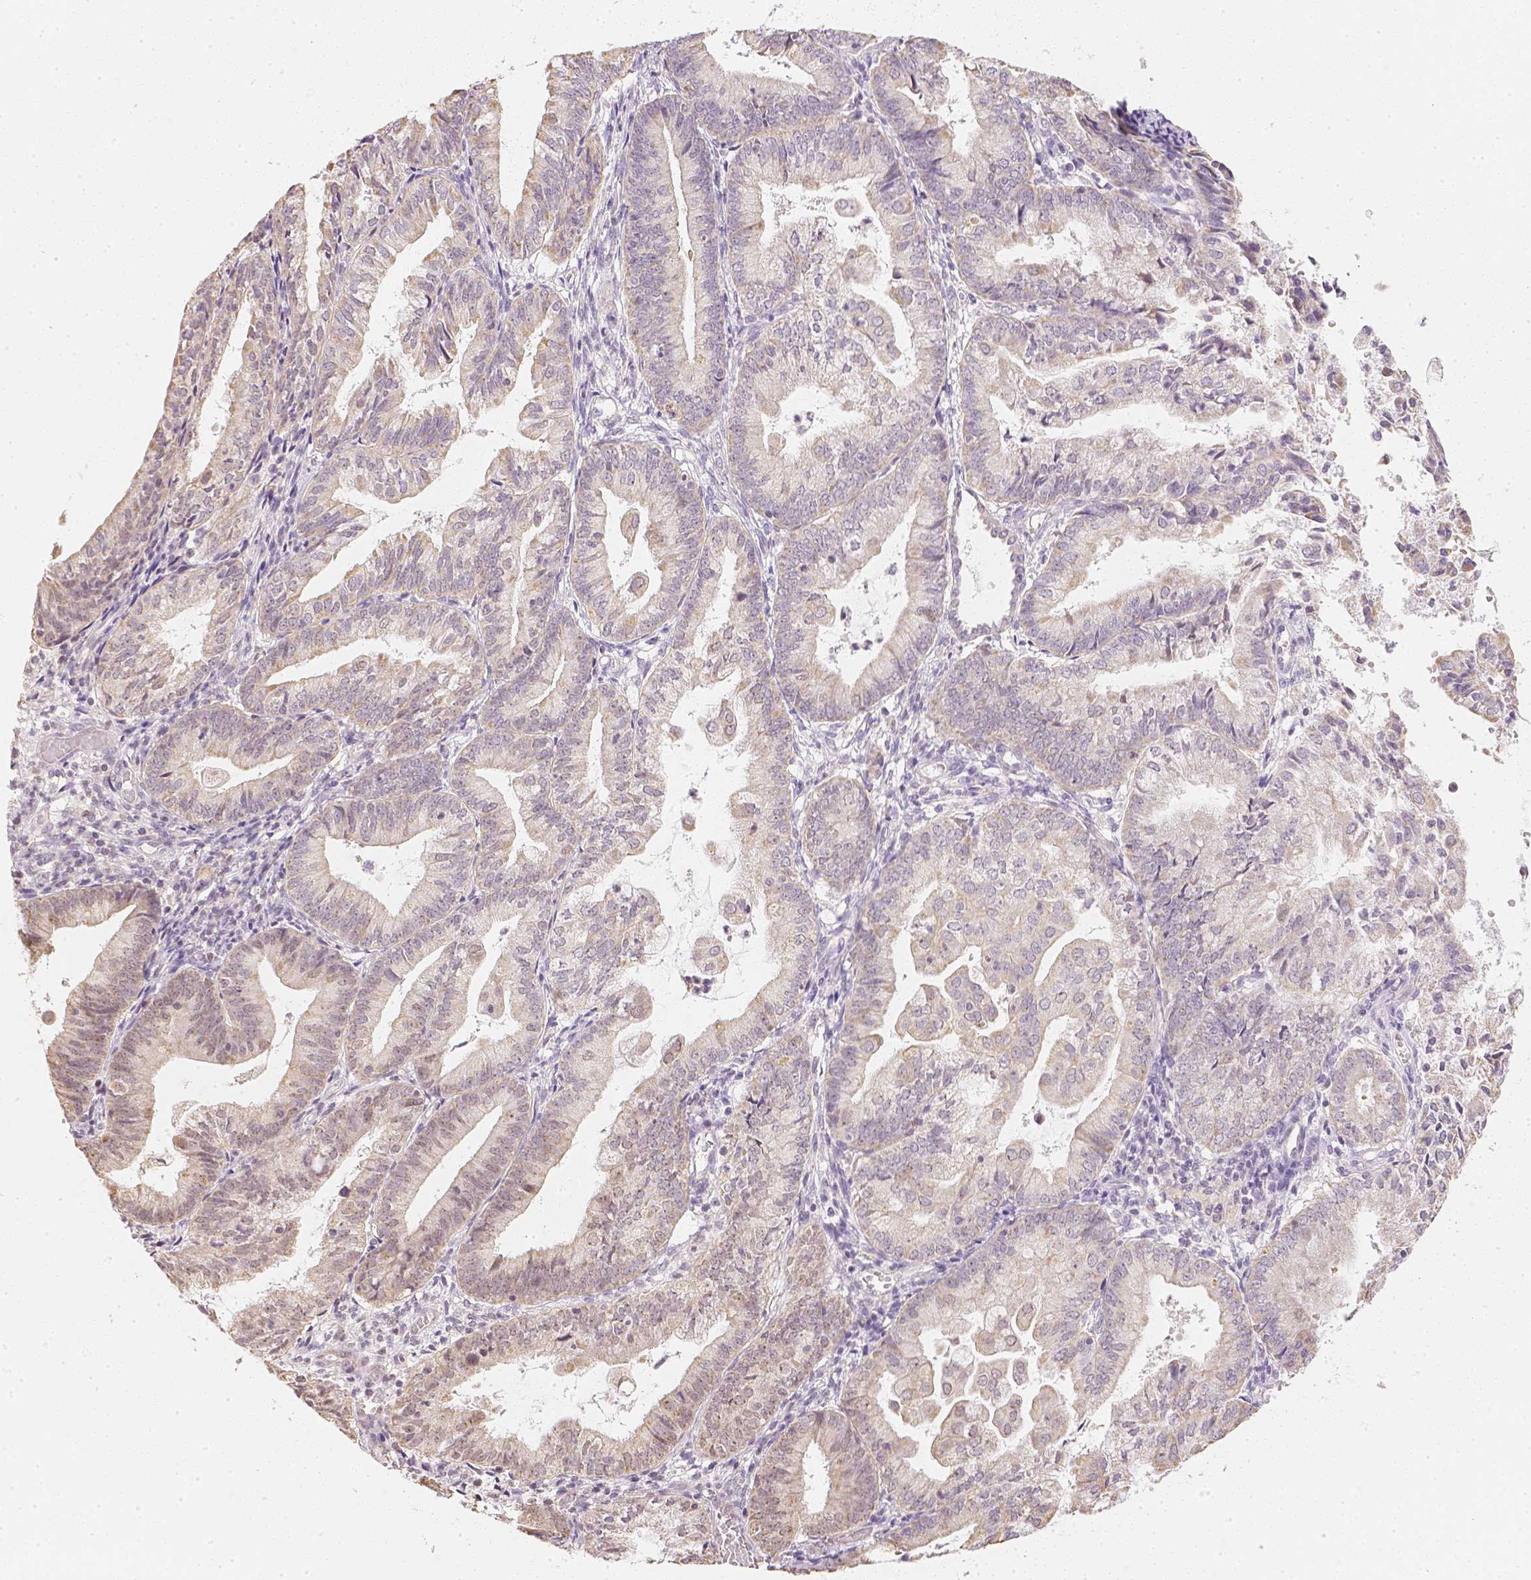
{"staining": {"intensity": "moderate", "quantity": "<25%", "location": "cytoplasmic/membranous"}, "tissue": "endometrial cancer", "cell_type": "Tumor cells", "image_type": "cancer", "snomed": [{"axis": "morphology", "description": "Adenocarcinoma, NOS"}, {"axis": "topography", "description": "Endometrium"}], "caption": "High-magnification brightfield microscopy of endometrial adenocarcinoma stained with DAB (brown) and counterstained with hematoxylin (blue). tumor cells exhibit moderate cytoplasmic/membranous positivity is seen in about<25% of cells.", "gene": "NVL", "patient": {"sex": "female", "age": 55}}